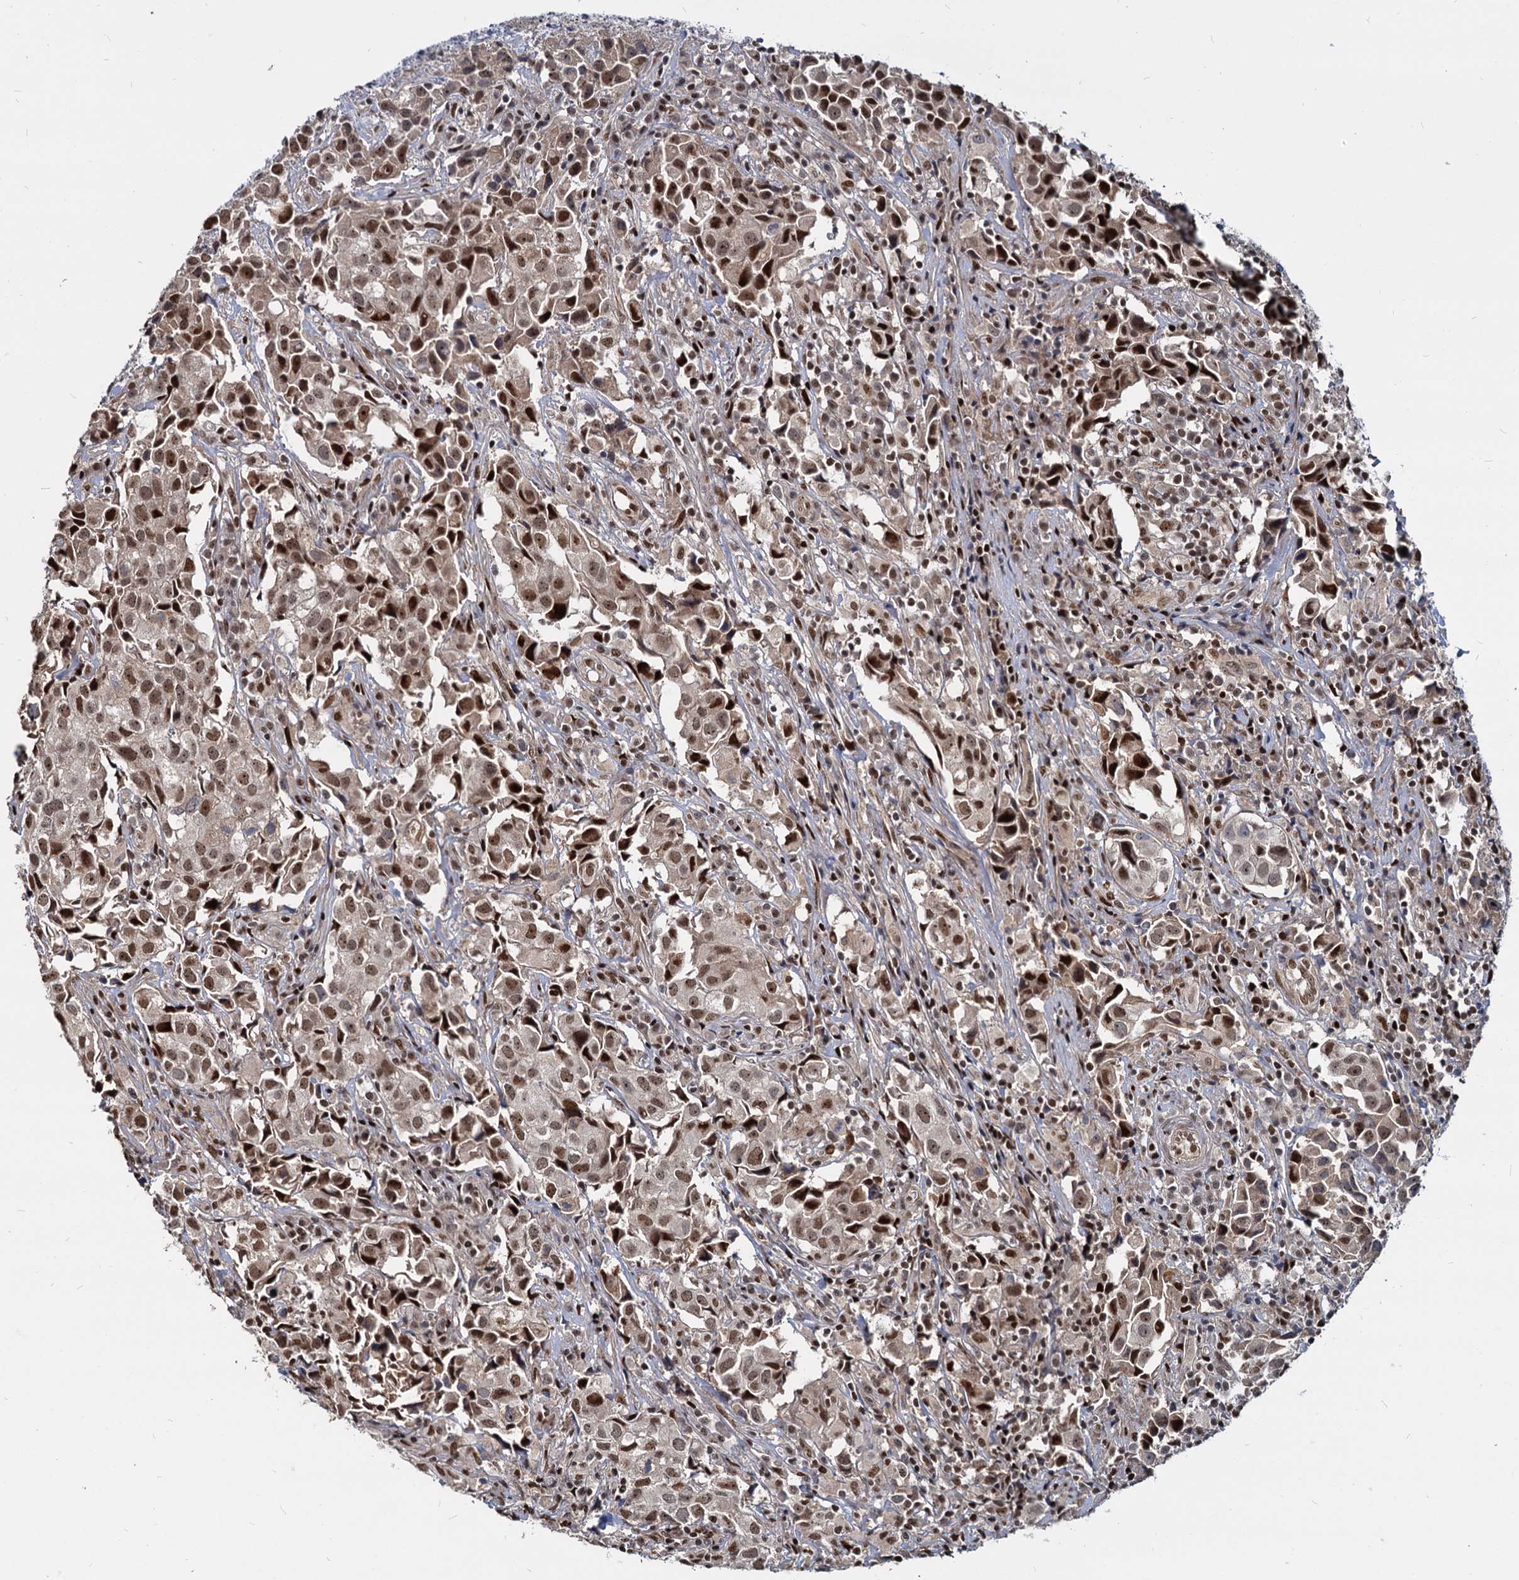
{"staining": {"intensity": "moderate", "quantity": ">75%", "location": "nuclear"}, "tissue": "urothelial cancer", "cell_type": "Tumor cells", "image_type": "cancer", "snomed": [{"axis": "morphology", "description": "Urothelial carcinoma, High grade"}, {"axis": "topography", "description": "Urinary bladder"}], "caption": "Urothelial carcinoma (high-grade) stained with DAB (3,3'-diaminobenzidine) IHC reveals medium levels of moderate nuclear staining in approximately >75% of tumor cells.", "gene": "UBLCP1", "patient": {"sex": "female", "age": 75}}